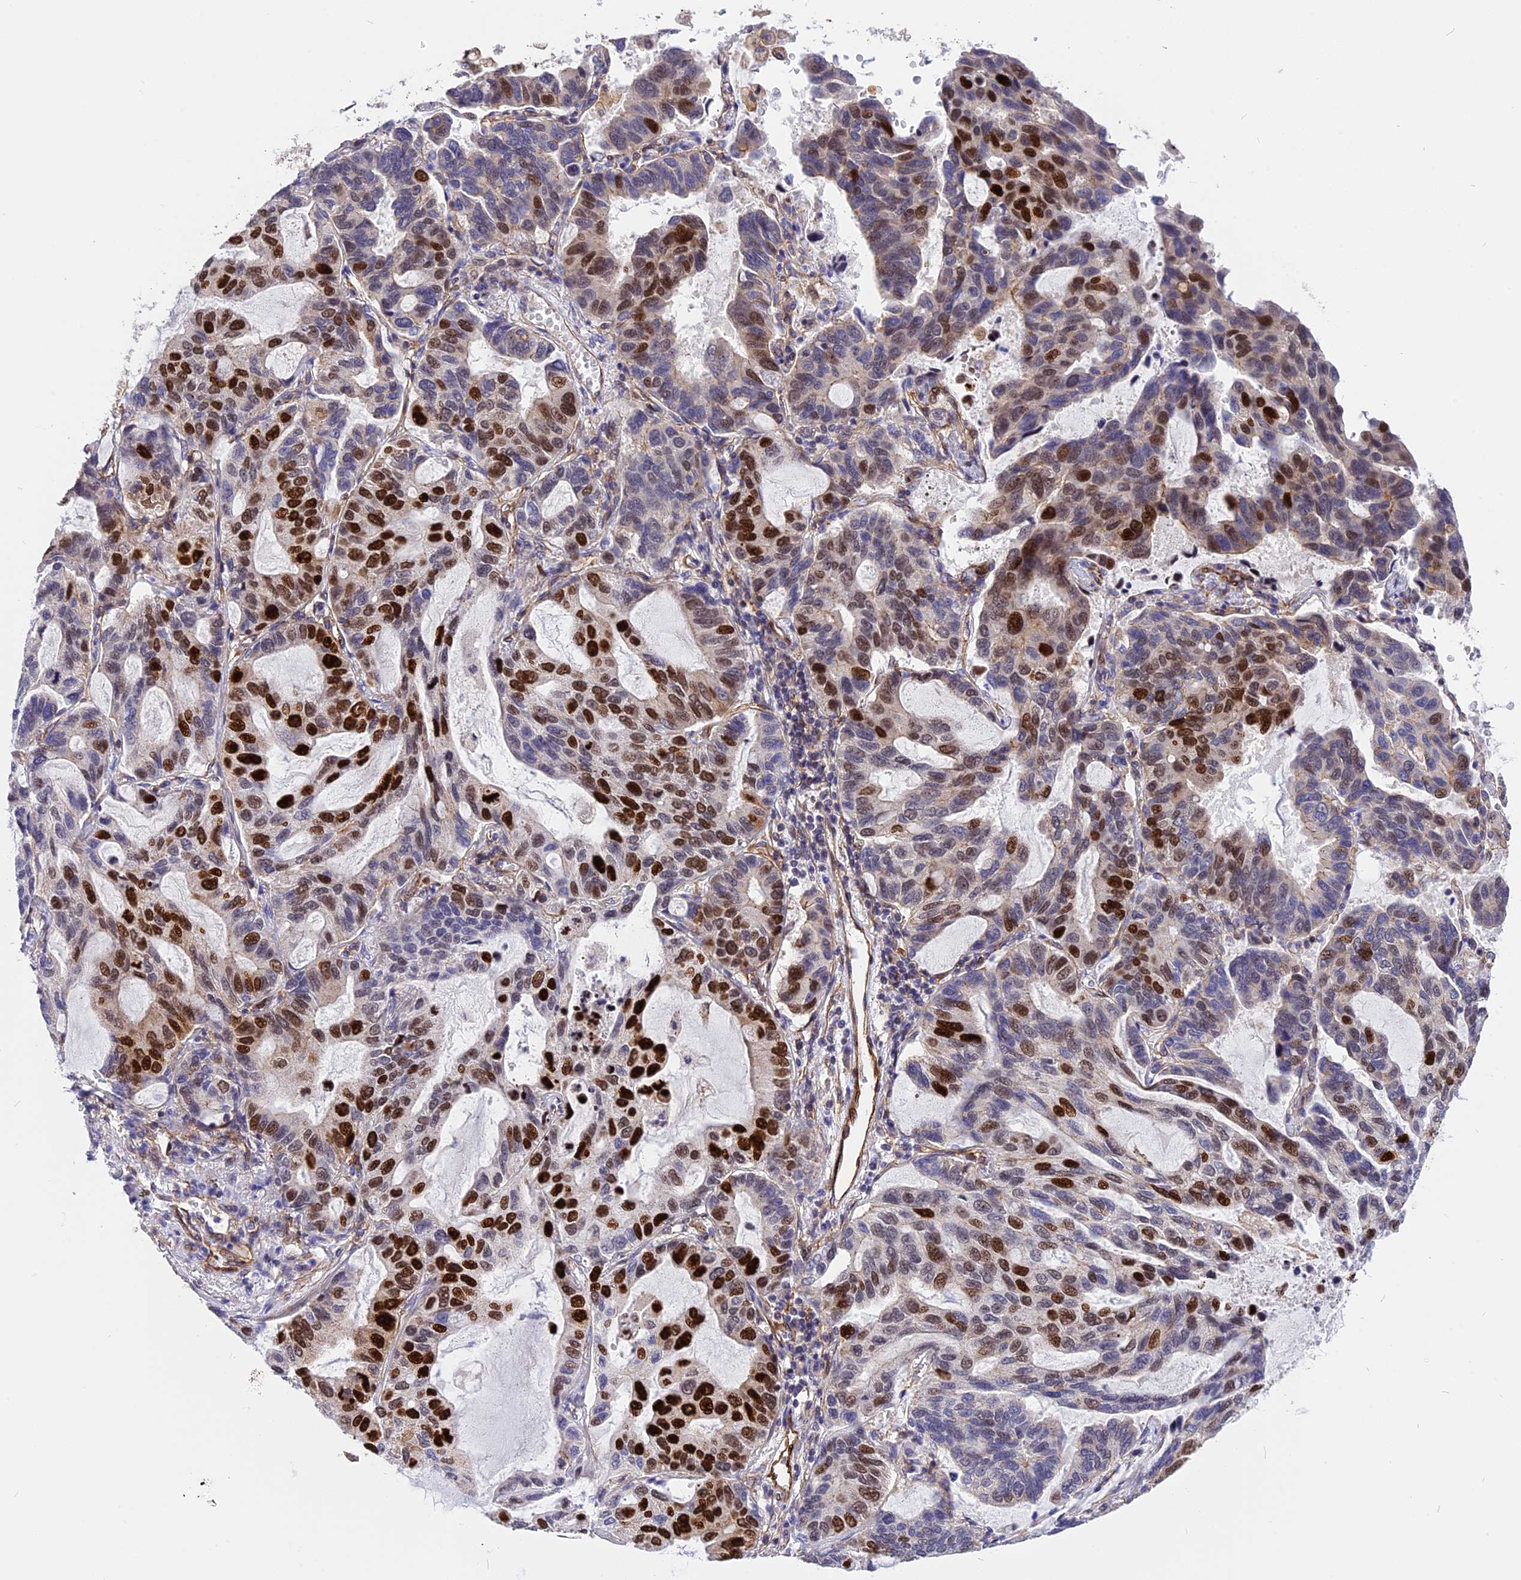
{"staining": {"intensity": "strong", "quantity": "25%-75%", "location": "cytoplasmic/membranous,nuclear"}, "tissue": "lung cancer", "cell_type": "Tumor cells", "image_type": "cancer", "snomed": [{"axis": "morphology", "description": "Adenocarcinoma, NOS"}, {"axis": "topography", "description": "Lung"}], "caption": "Protein expression analysis of adenocarcinoma (lung) shows strong cytoplasmic/membranous and nuclear expression in approximately 25%-75% of tumor cells.", "gene": "R3HDM4", "patient": {"sex": "male", "age": 64}}